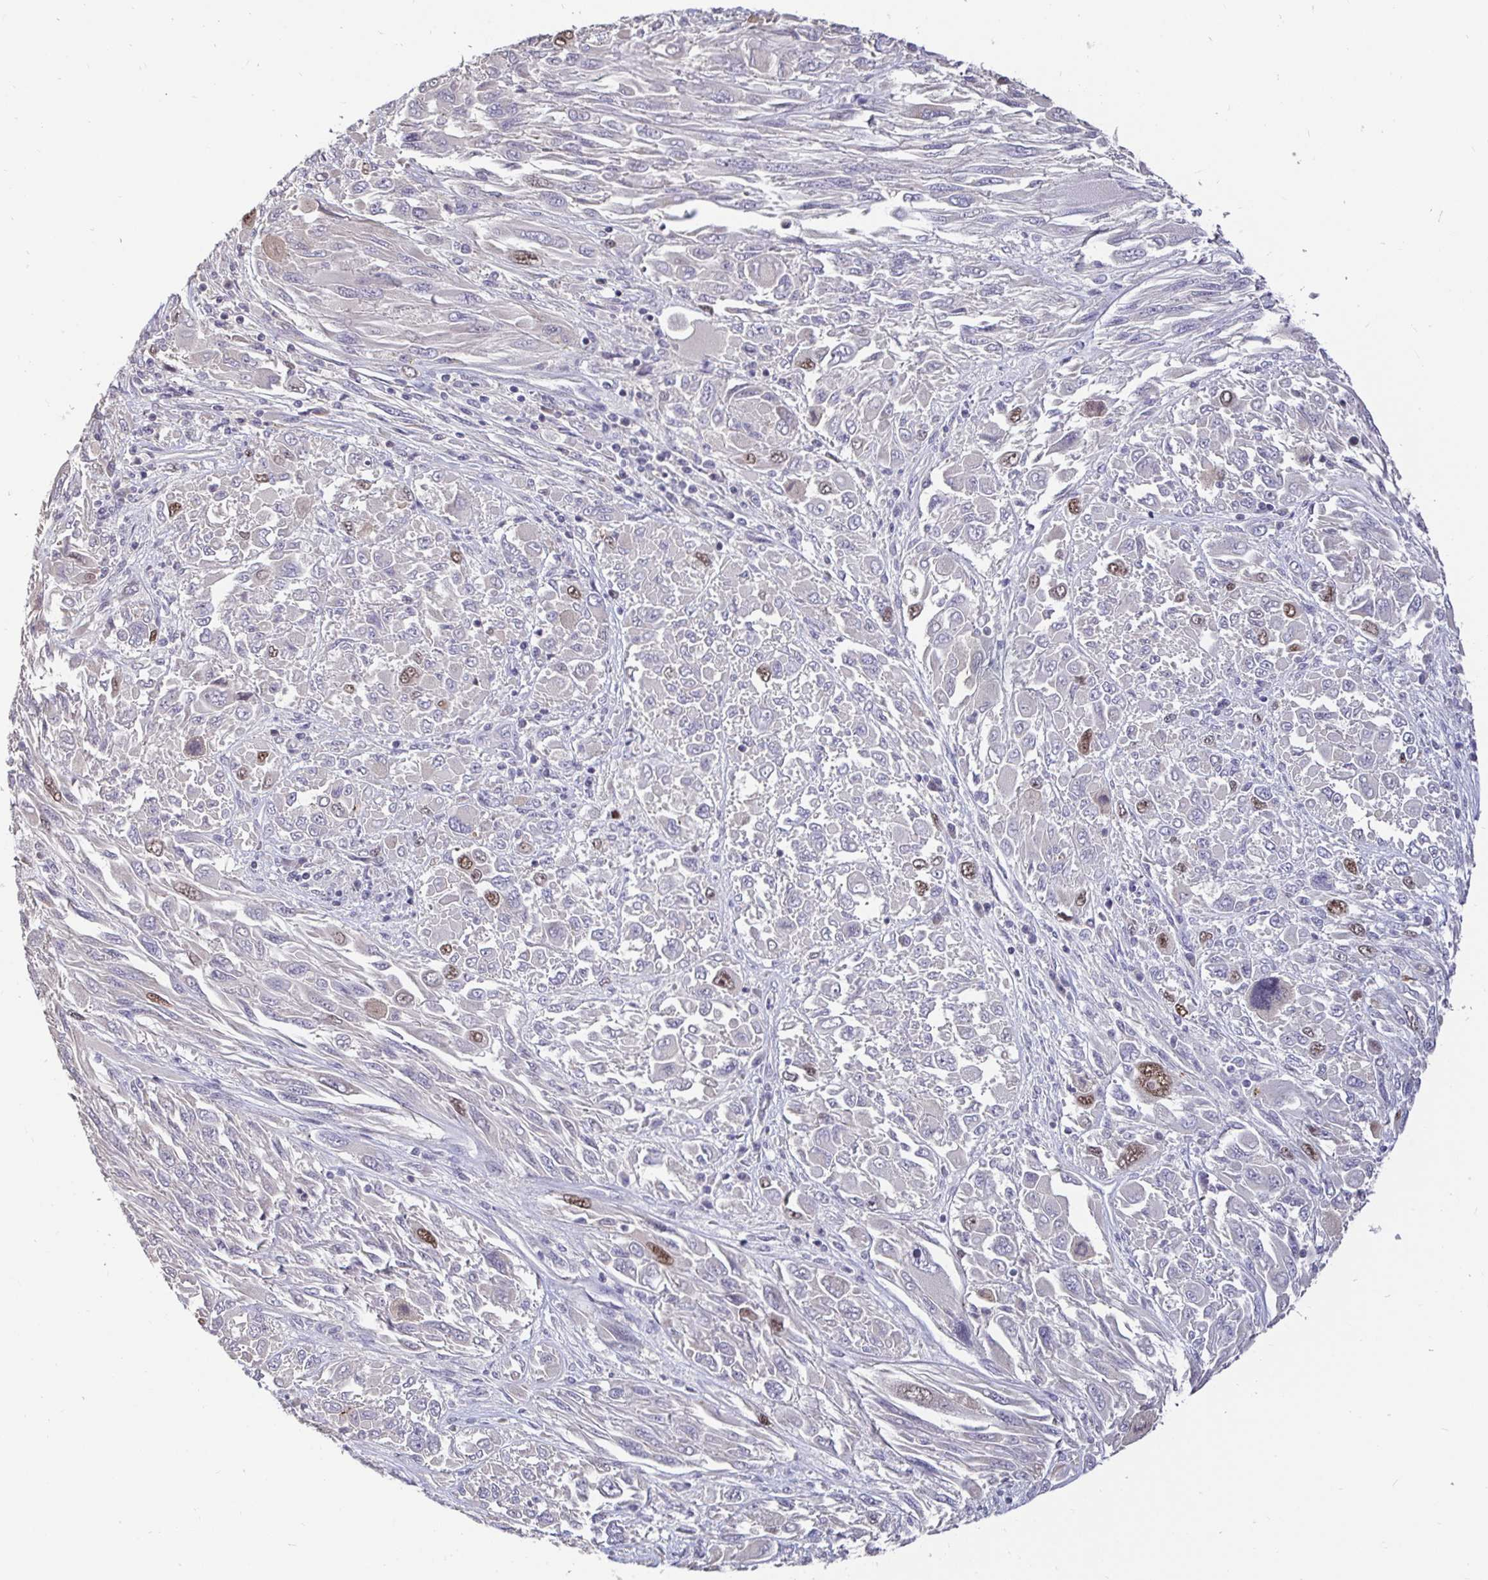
{"staining": {"intensity": "moderate", "quantity": "<25%", "location": "nuclear"}, "tissue": "melanoma", "cell_type": "Tumor cells", "image_type": "cancer", "snomed": [{"axis": "morphology", "description": "Malignant melanoma, NOS"}, {"axis": "topography", "description": "Skin"}], "caption": "Protein expression analysis of melanoma demonstrates moderate nuclear positivity in approximately <25% of tumor cells.", "gene": "ANLN", "patient": {"sex": "female", "age": 91}}